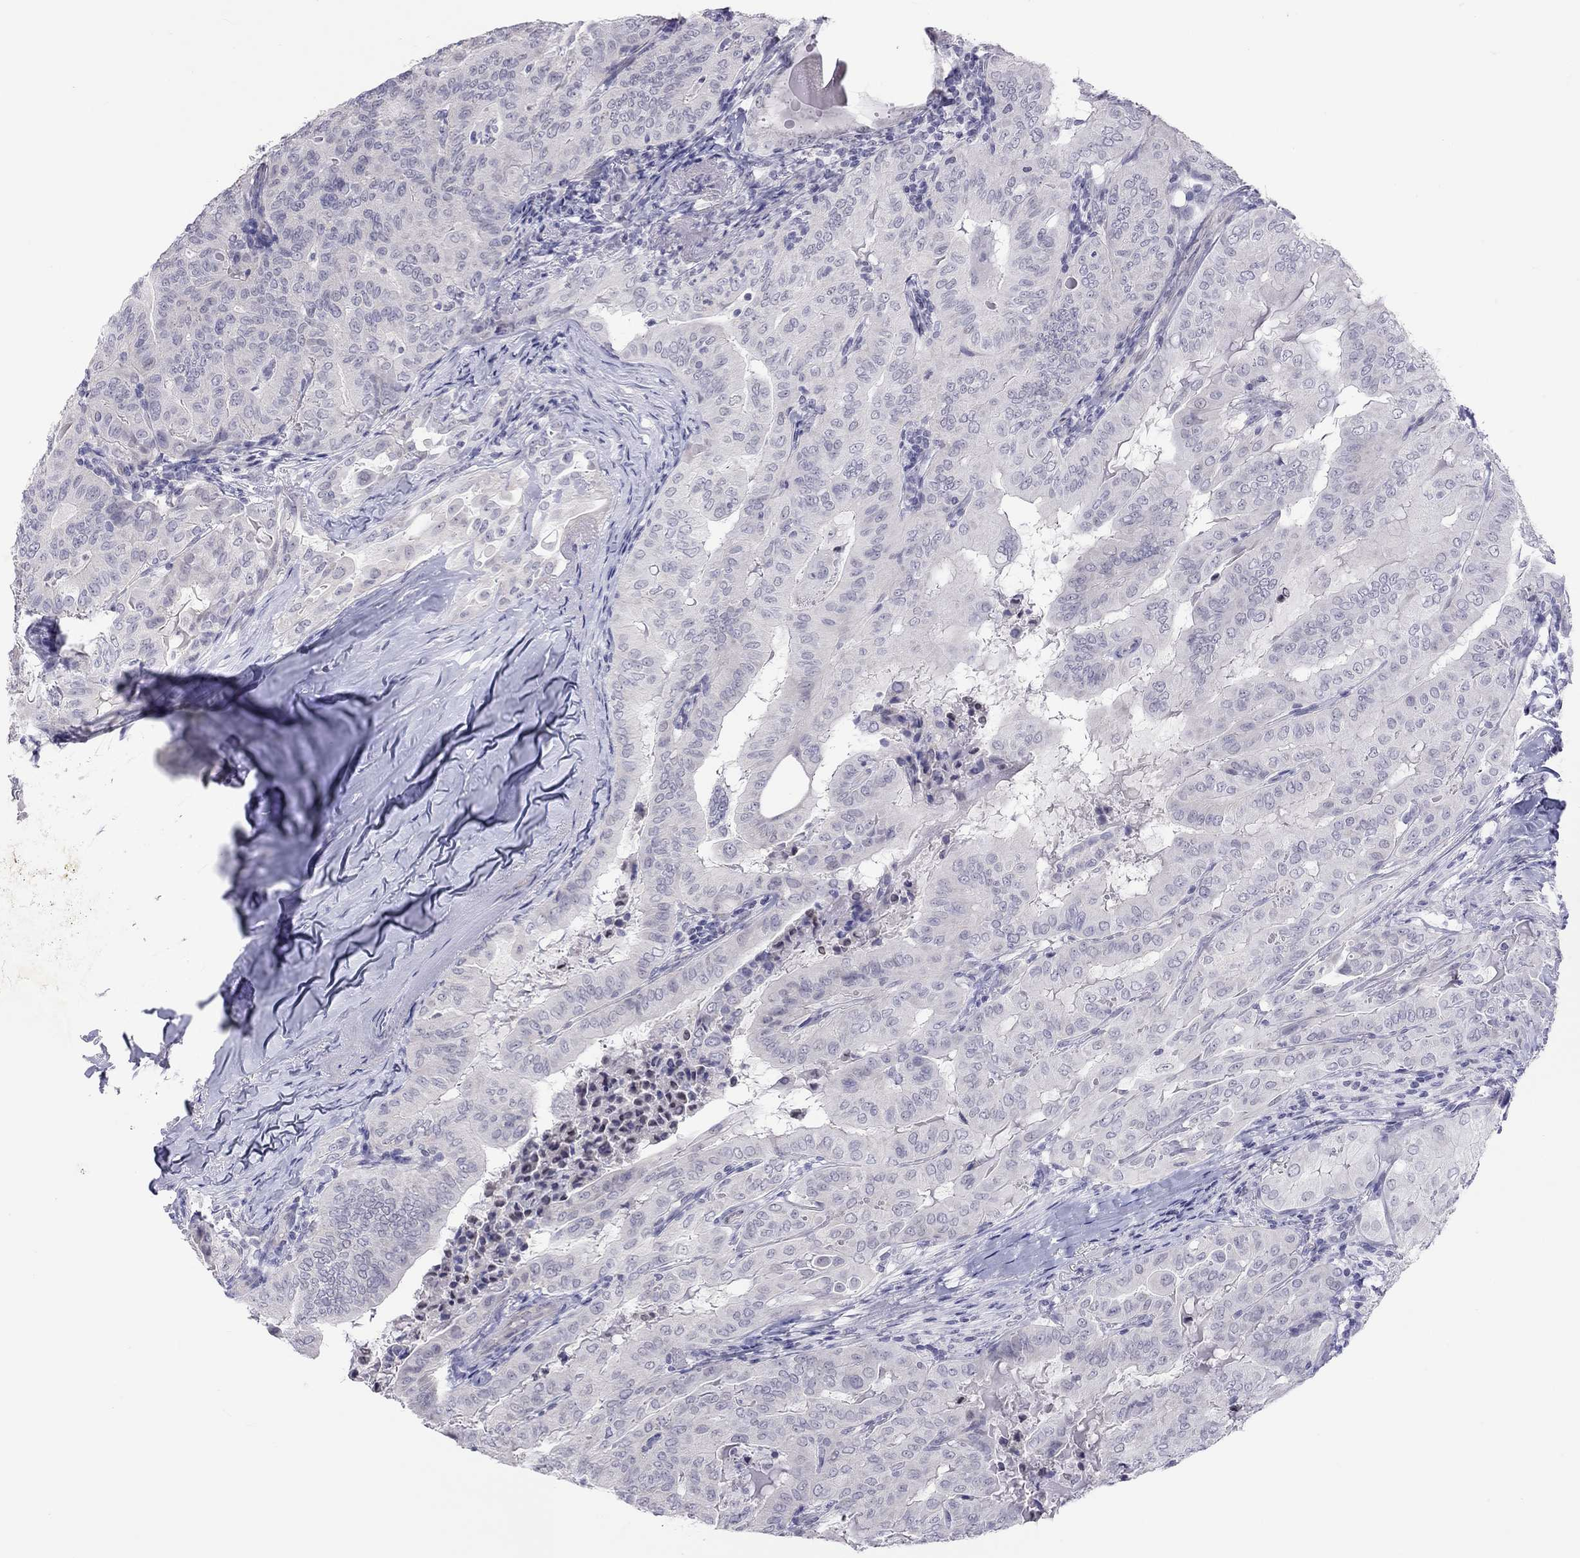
{"staining": {"intensity": "negative", "quantity": "none", "location": "none"}, "tissue": "thyroid cancer", "cell_type": "Tumor cells", "image_type": "cancer", "snomed": [{"axis": "morphology", "description": "Papillary adenocarcinoma, NOS"}, {"axis": "topography", "description": "Thyroid gland"}], "caption": "High magnification brightfield microscopy of thyroid cancer (papillary adenocarcinoma) stained with DAB (brown) and counterstained with hematoxylin (blue): tumor cells show no significant staining. Nuclei are stained in blue.", "gene": "JHY", "patient": {"sex": "female", "age": 68}}